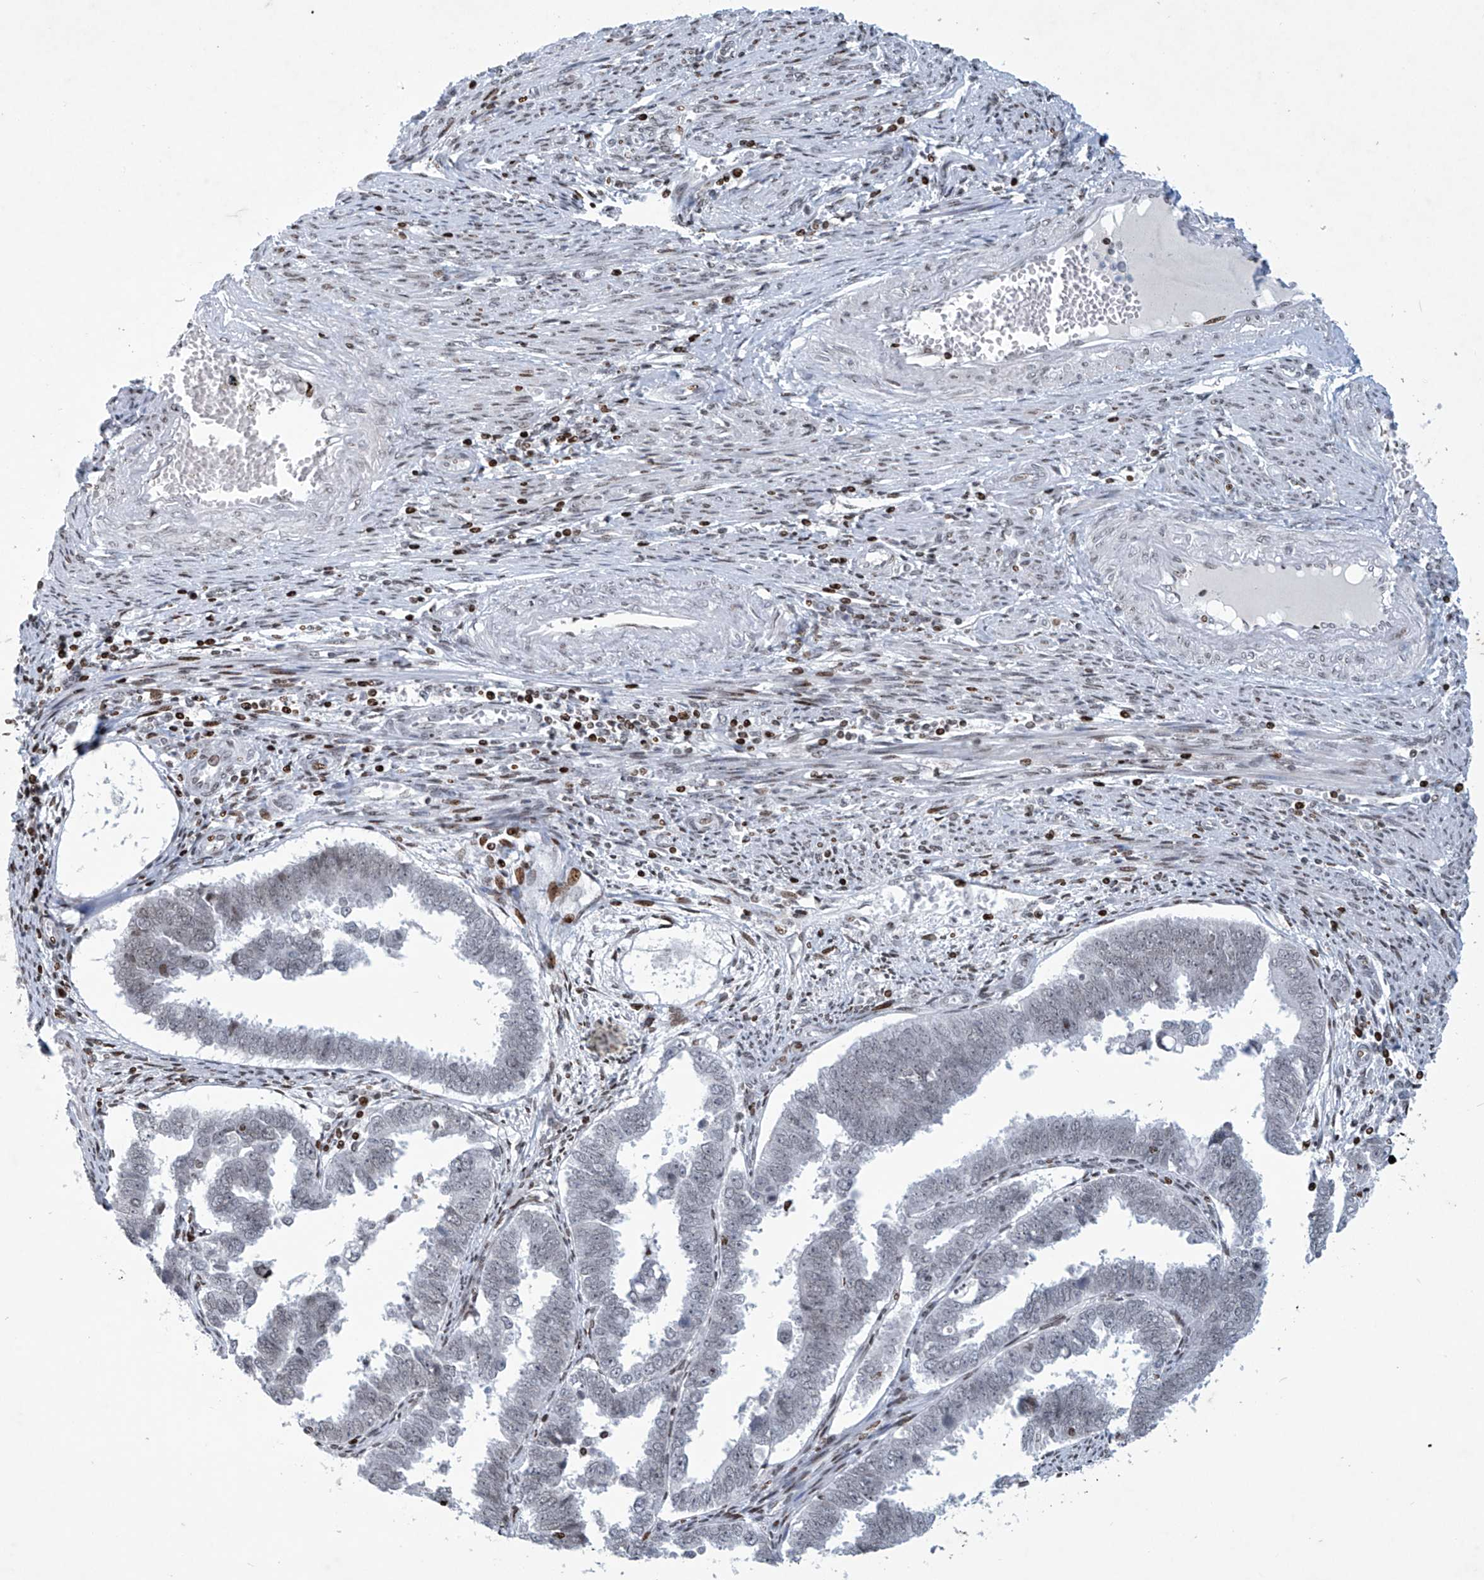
{"staining": {"intensity": "weak", "quantity": "<25%", "location": "nuclear"}, "tissue": "endometrial cancer", "cell_type": "Tumor cells", "image_type": "cancer", "snomed": [{"axis": "morphology", "description": "Adenocarcinoma, NOS"}, {"axis": "topography", "description": "Endometrium"}], "caption": "Endometrial cancer stained for a protein using immunohistochemistry shows no staining tumor cells.", "gene": "RFX7", "patient": {"sex": "female", "age": 75}}